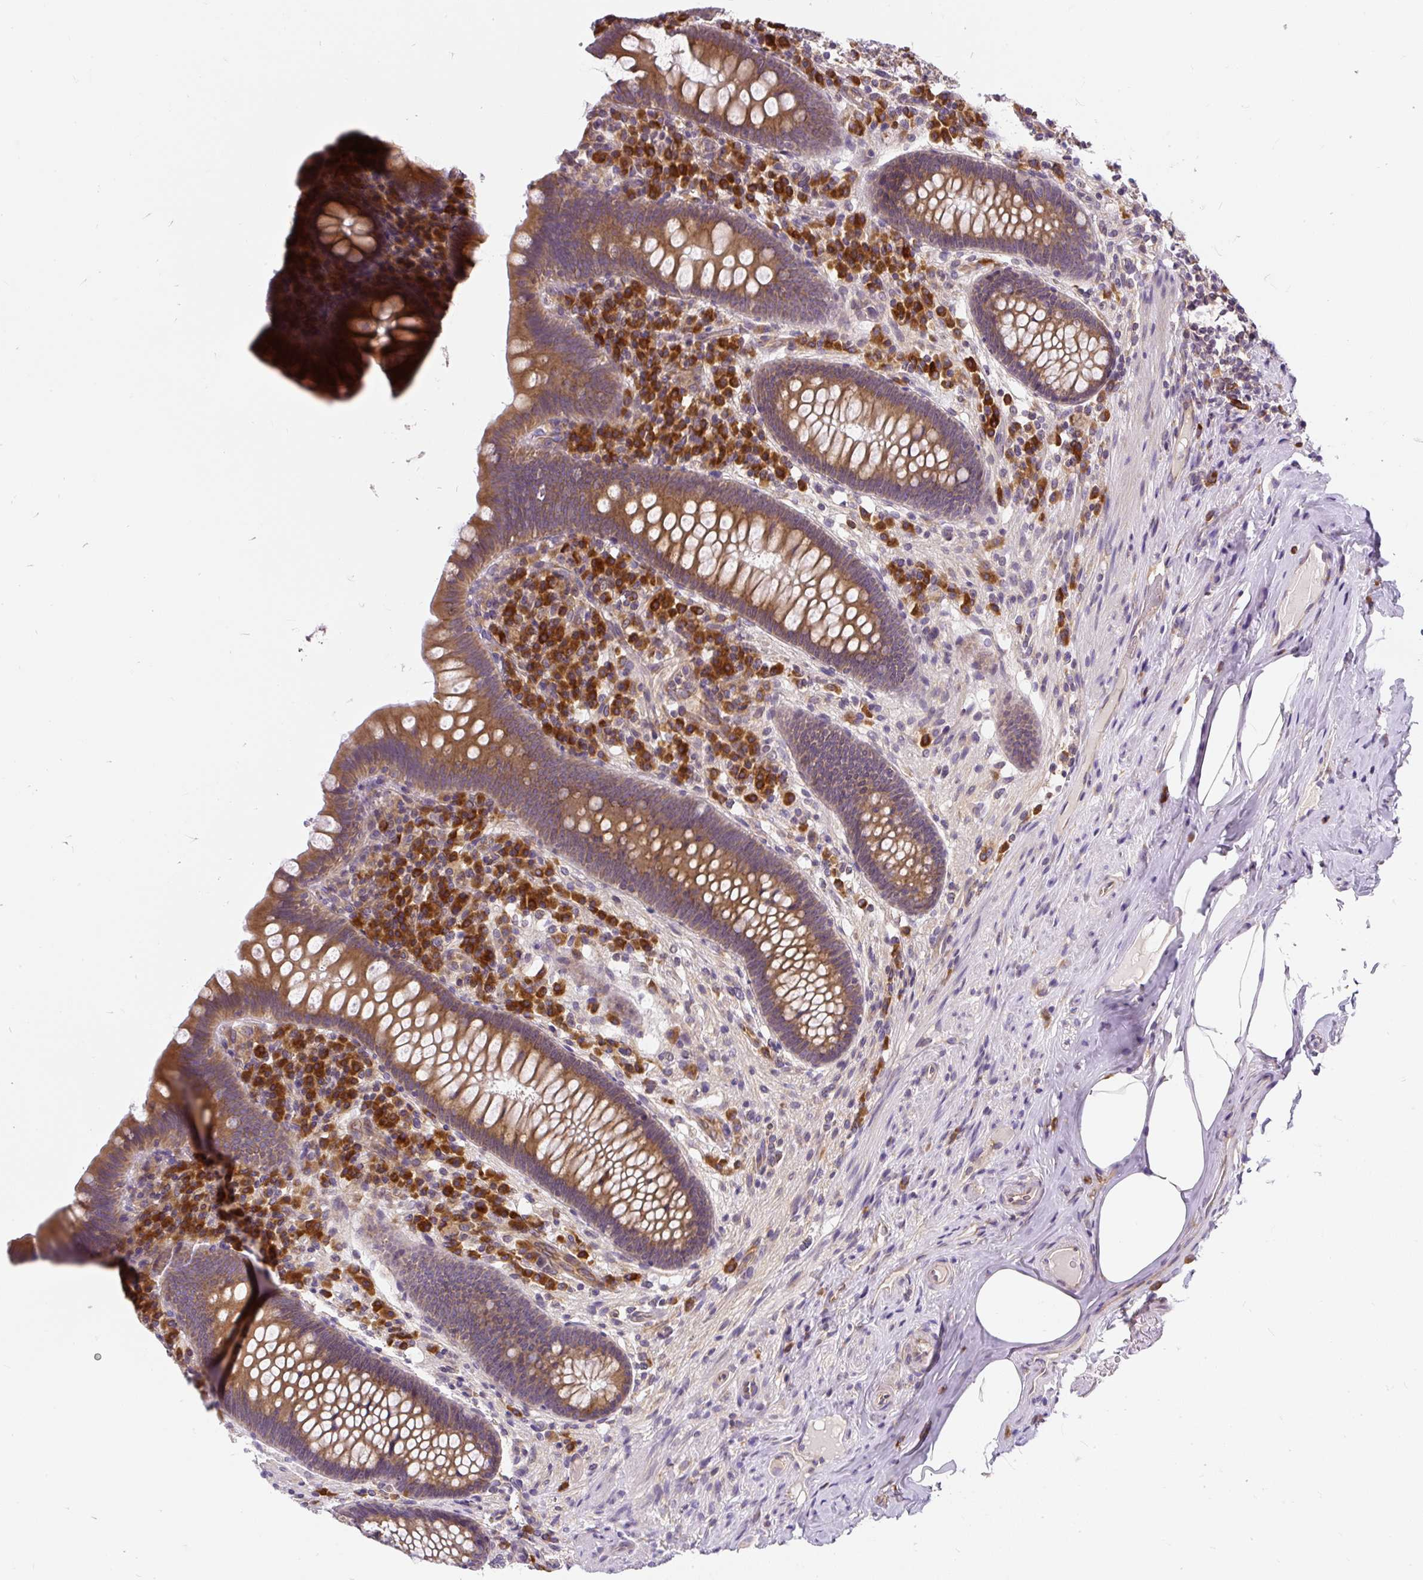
{"staining": {"intensity": "moderate", "quantity": ">75%", "location": "cytoplasmic/membranous"}, "tissue": "appendix", "cell_type": "Glandular cells", "image_type": "normal", "snomed": [{"axis": "morphology", "description": "Normal tissue, NOS"}, {"axis": "topography", "description": "Appendix"}], "caption": "Moderate cytoplasmic/membranous expression is identified in about >75% of glandular cells in unremarkable appendix. Immunohistochemistry (ihc) stains the protein in brown and the nuclei are stained blue.", "gene": "CYP20A1", "patient": {"sex": "male", "age": 71}}